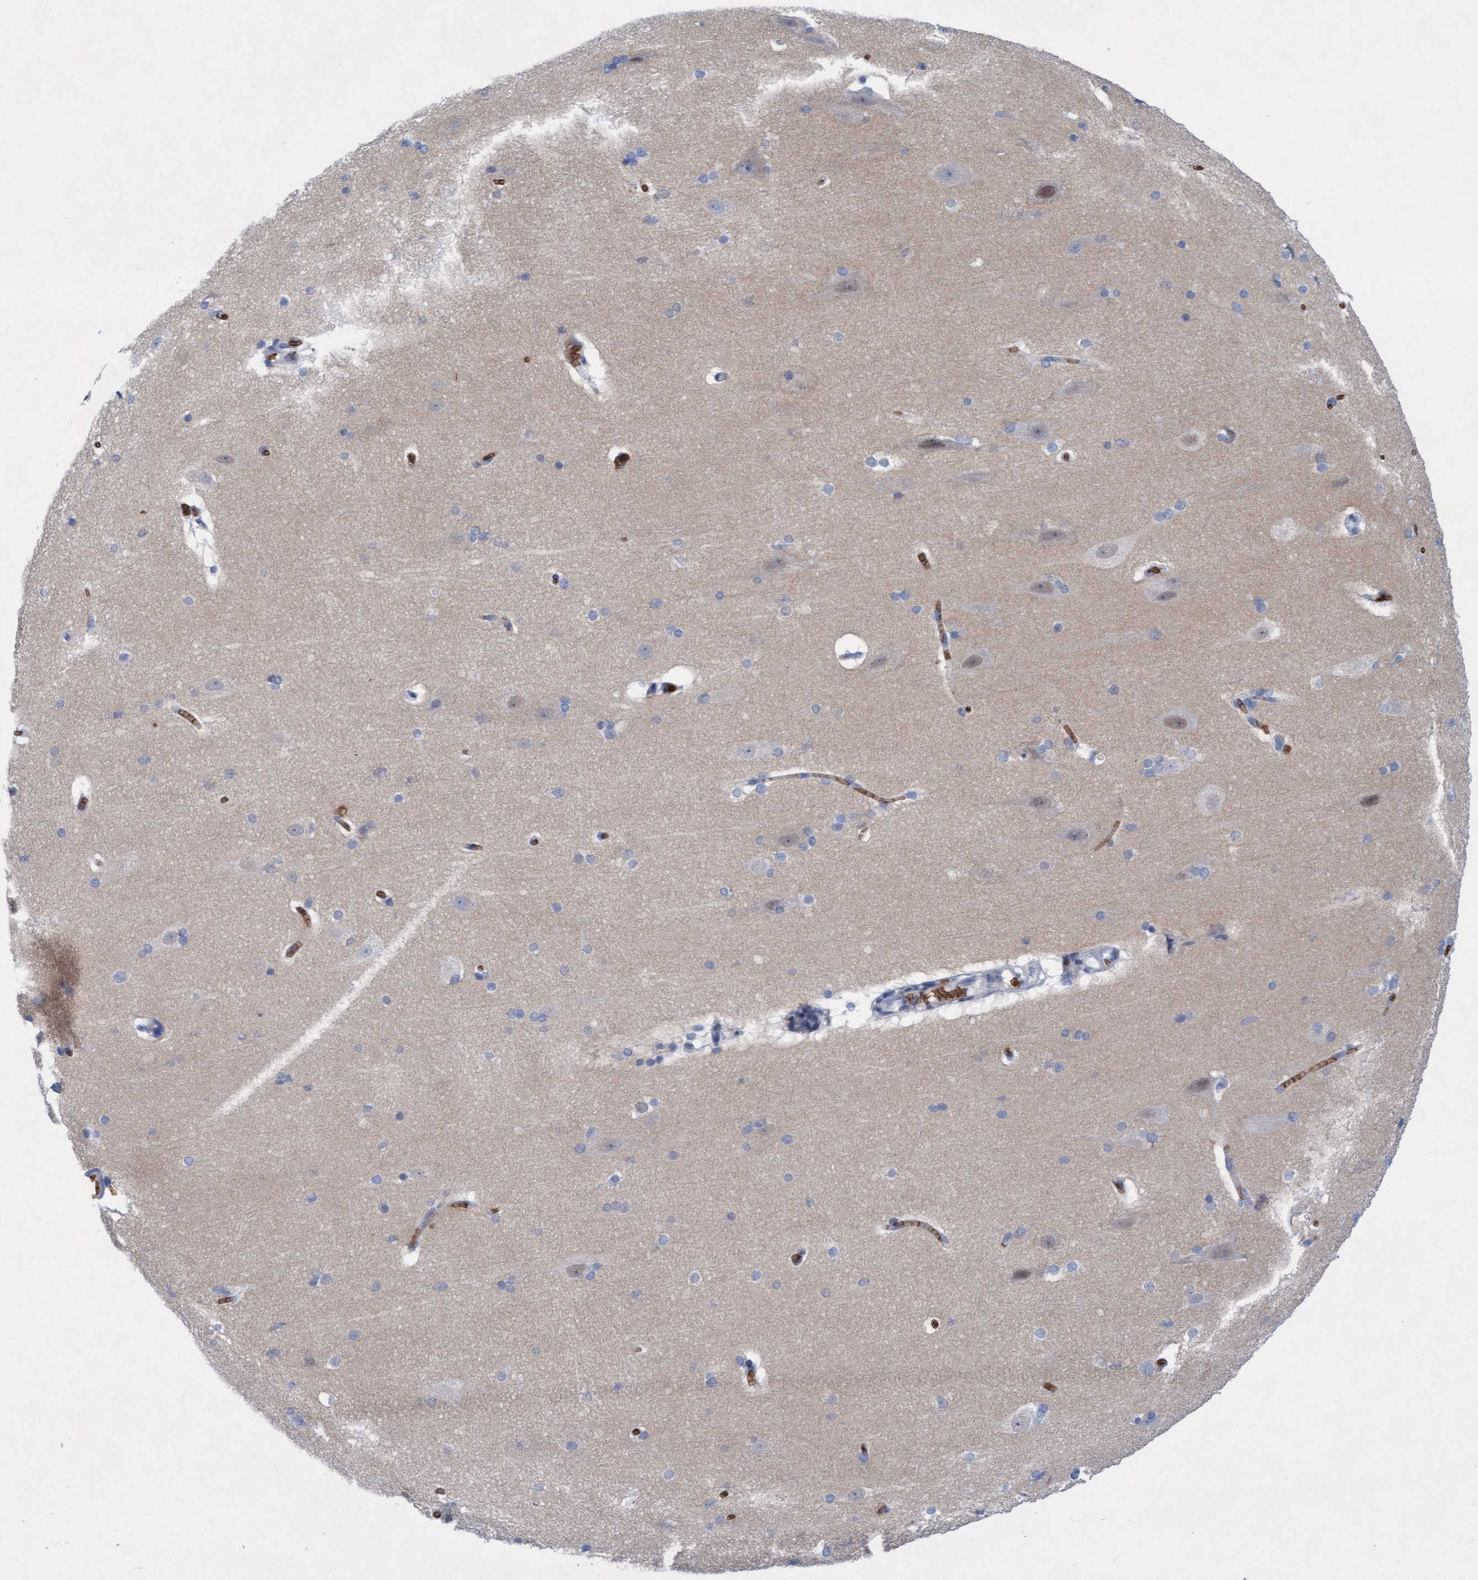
{"staining": {"intensity": "negative", "quantity": "none", "location": "none"}, "tissue": "cerebral cortex", "cell_type": "Endothelial cells", "image_type": "normal", "snomed": [{"axis": "morphology", "description": "Normal tissue, NOS"}, {"axis": "topography", "description": "Cerebral cortex"}, {"axis": "topography", "description": "Hippocampus"}], "caption": "This is an IHC micrograph of normal human cerebral cortex. There is no staining in endothelial cells.", "gene": "SPEM2", "patient": {"sex": "female", "age": 19}}